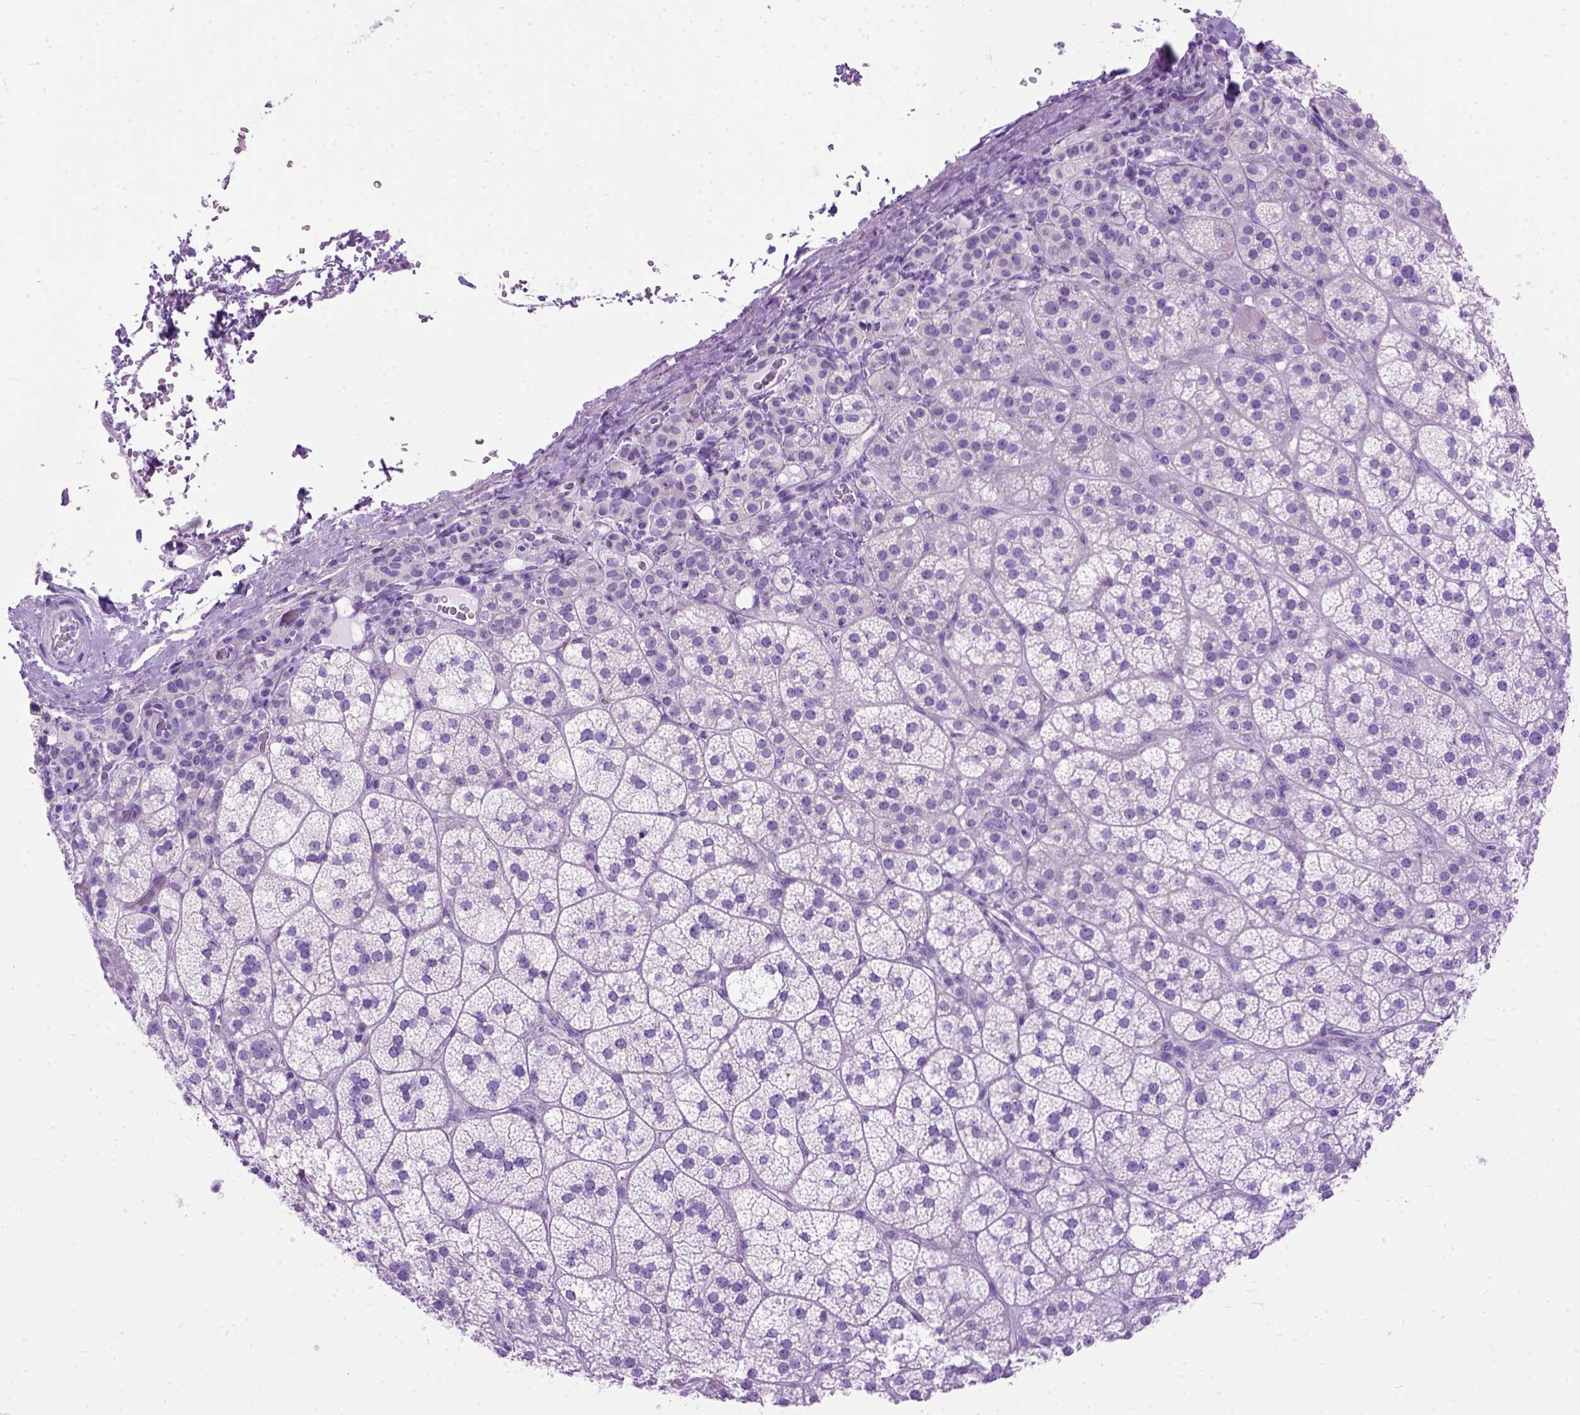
{"staining": {"intensity": "negative", "quantity": "none", "location": "none"}, "tissue": "adrenal gland", "cell_type": "Glandular cells", "image_type": "normal", "snomed": [{"axis": "morphology", "description": "Normal tissue, NOS"}, {"axis": "topography", "description": "Adrenal gland"}], "caption": "Human adrenal gland stained for a protein using immunohistochemistry (IHC) displays no staining in glandular cells.", "gene": "ODAD3", "patient": {"sex": "female", "age": 60}}